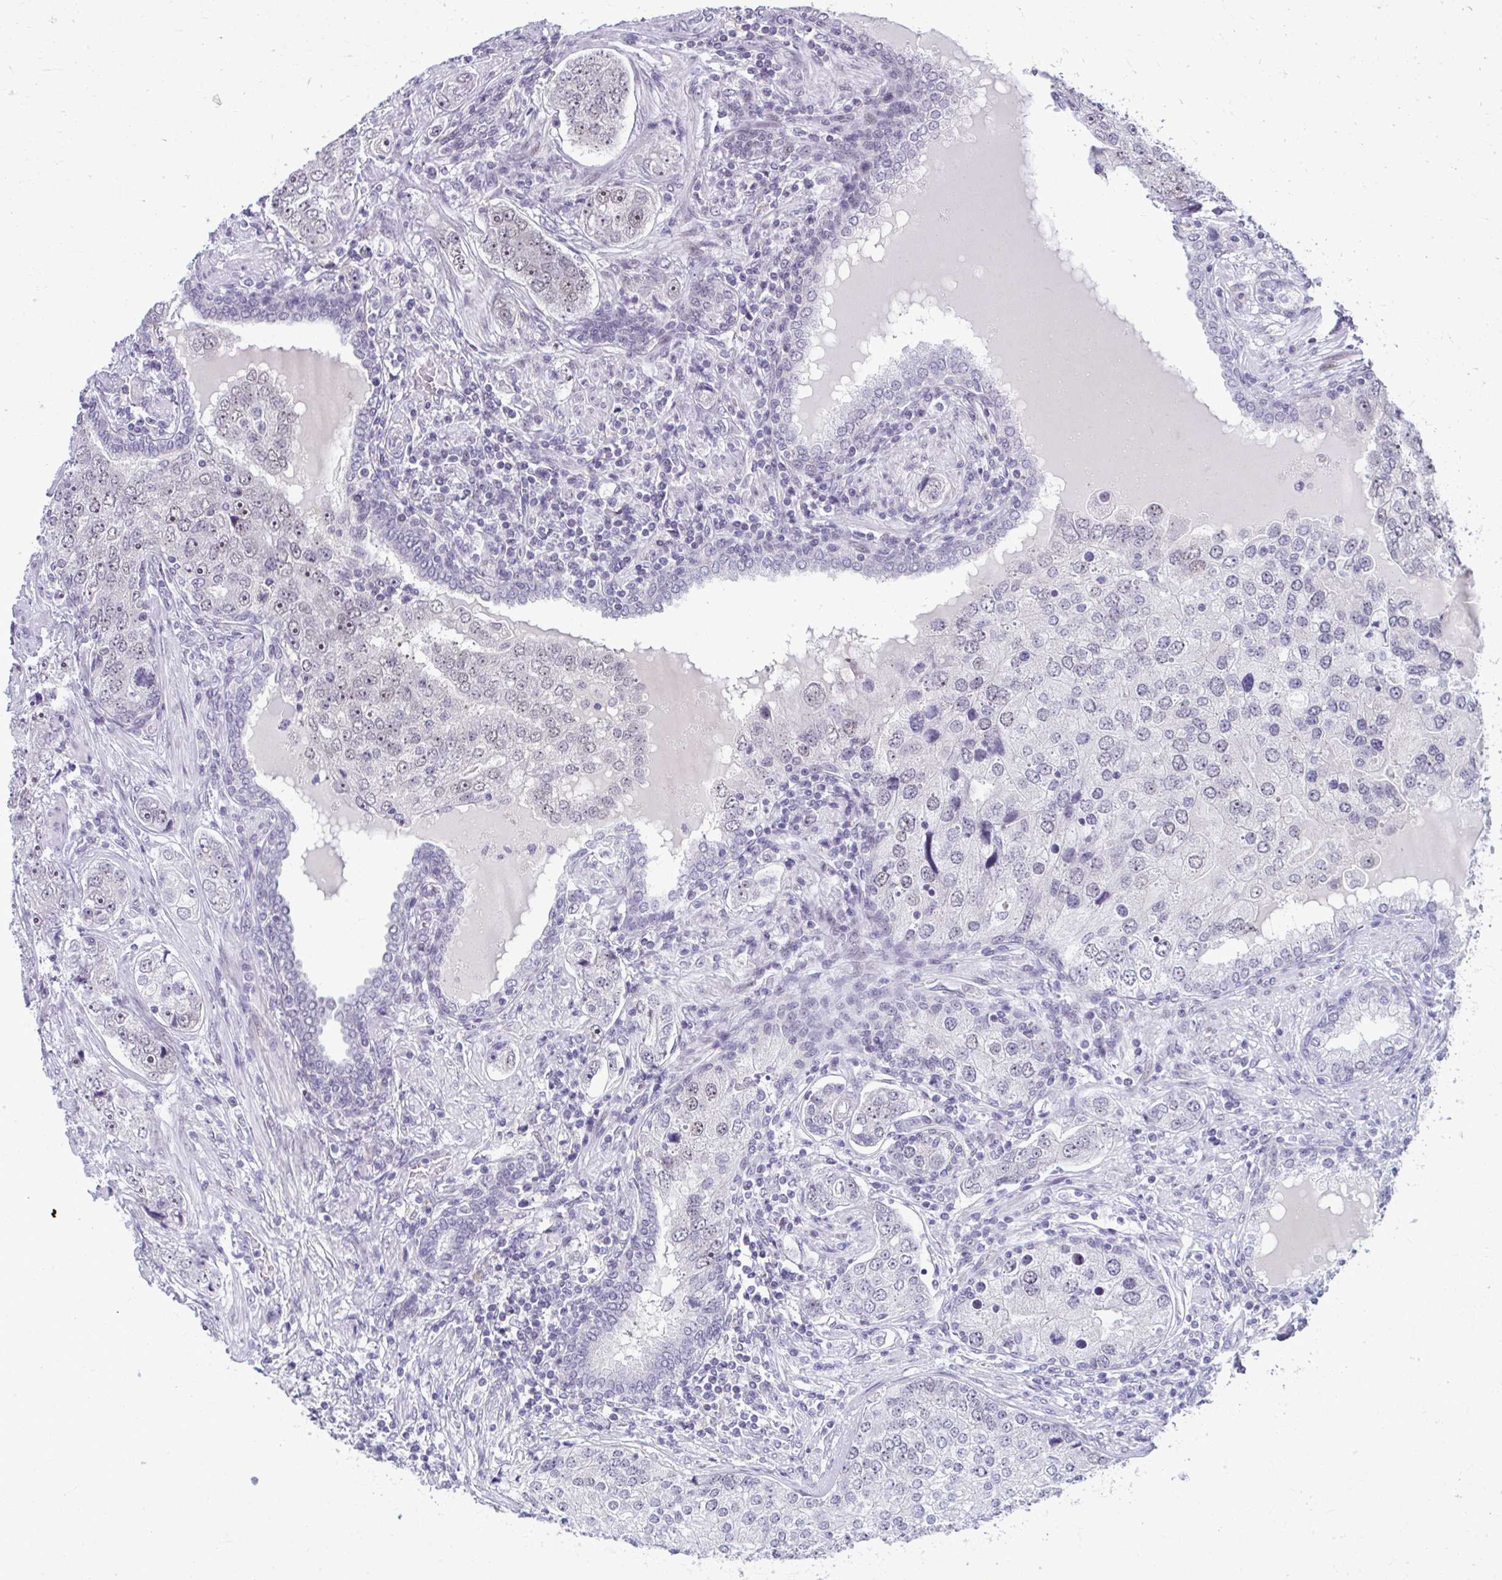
{"staining": {"intensity": "weak", "quantity": "<25%", "location": "nuclear"}, "tissue": "prostate cancer", "cell_type": "Tumor cells", "image_type": "cancer", "snomed": [{"axis": "morphology", "description": "Adenocarcinoma, High grade"}, {"axis": "topography", "description": "Prostate"}], "caption": "Human prostate cancer (high-grade adenocarcinoma) stained for a protein using immunohistochemistry (IHC) demonstrates no staining in tumor cells.", "gene": "MAF1", "patient": {"sex": "male", "age": 60}}